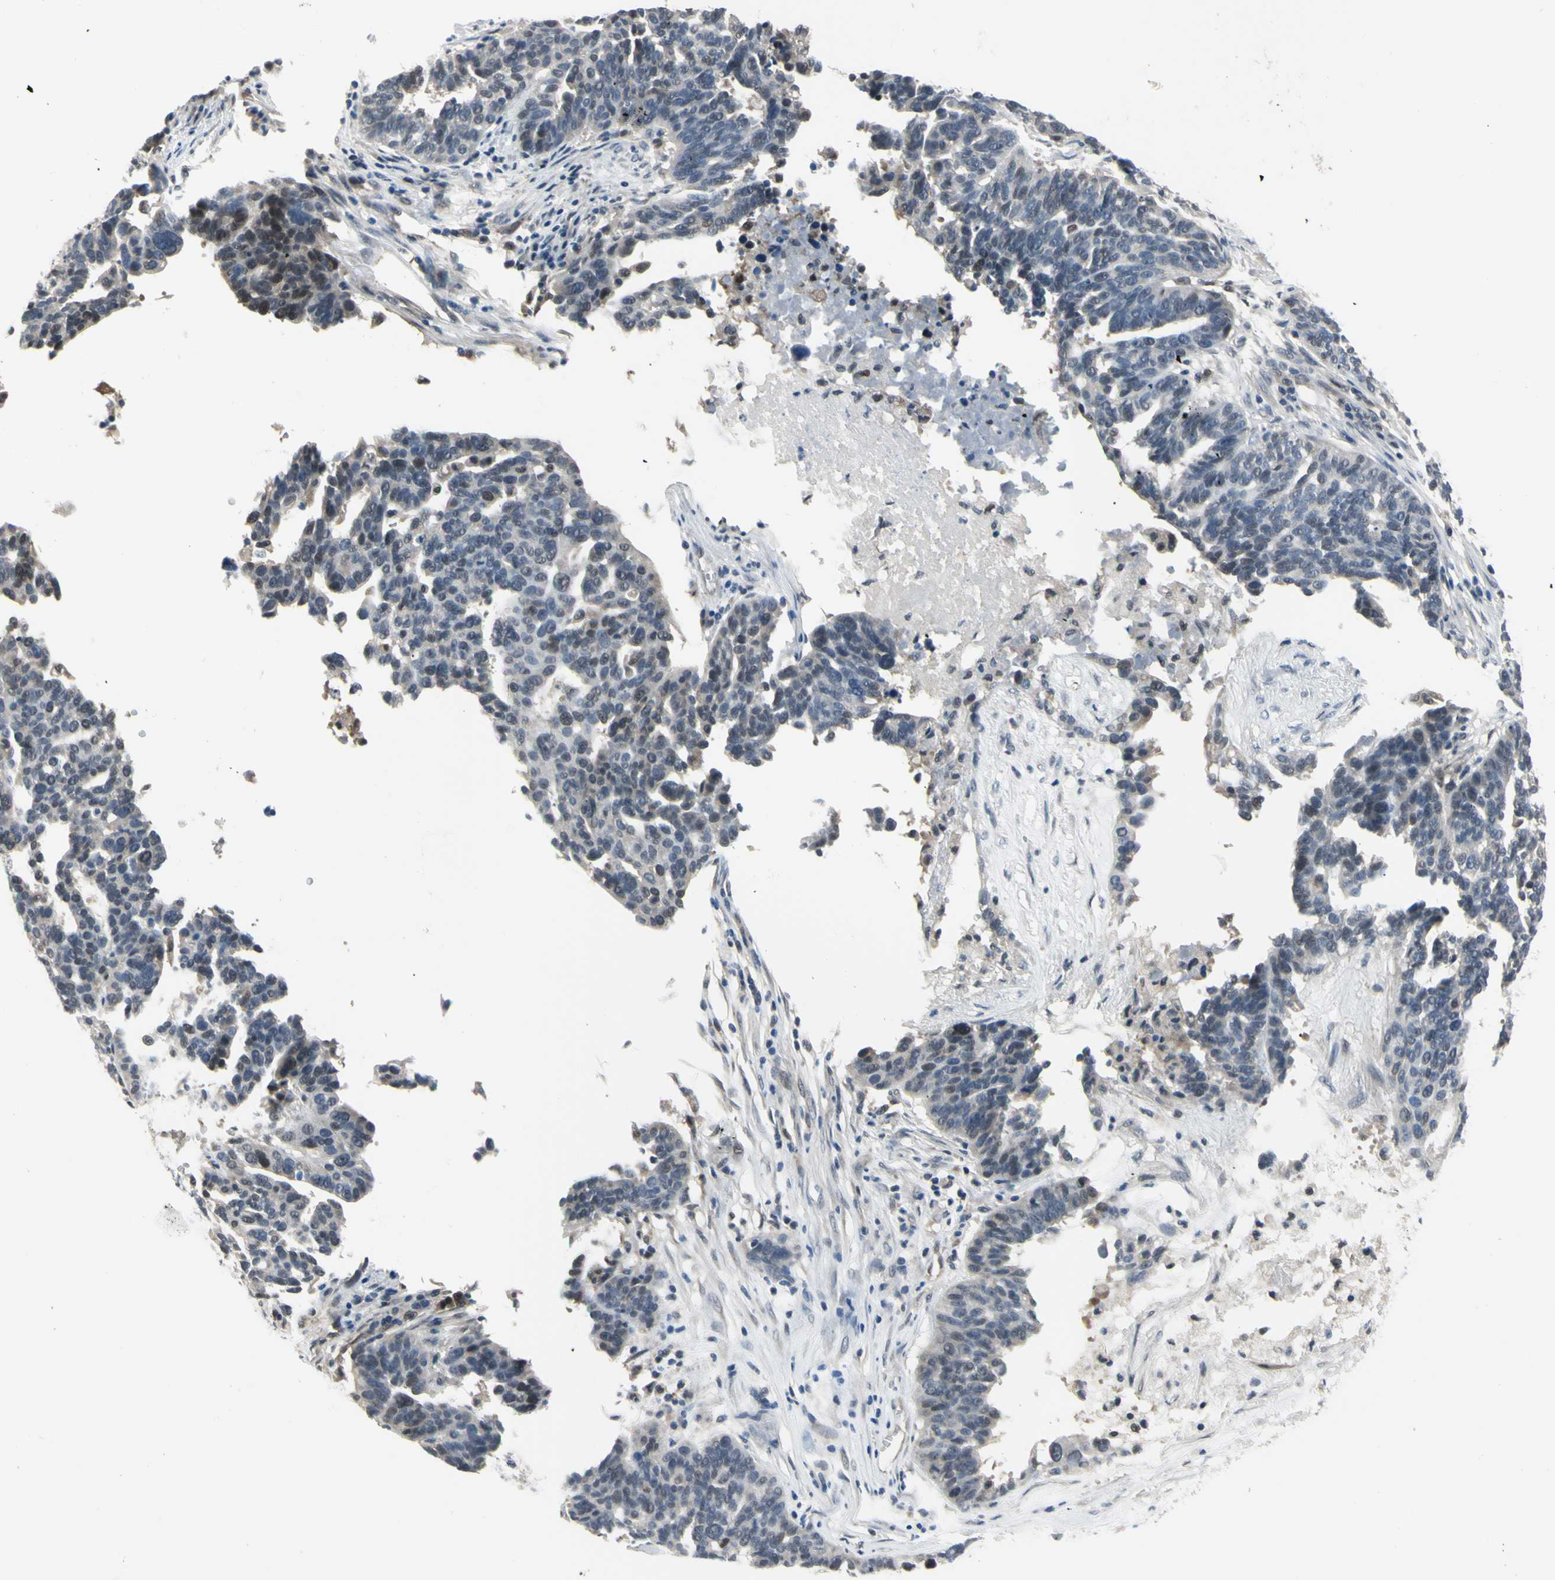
{"staining": {"intensity": "weak", "quantity": "25%-75%", "location": "nuclear"}, "tissue": "ovarian cancer", "cell_type": "Tumor cells", "image_type": "cancer", "snomed": [{"axis": "morphology", "description": "Cystadenocarcinoma, serous, NOS"}, {"axis": "topography", "description": "Ovary"}], "caption": "Brown immunohistochemical staining in ovarian cancer reveals weak nuclear positivity in about 25%-75% of tumor cells.", "gene": "HSPA4", "patient": {"sex": "female", "age": 59}}